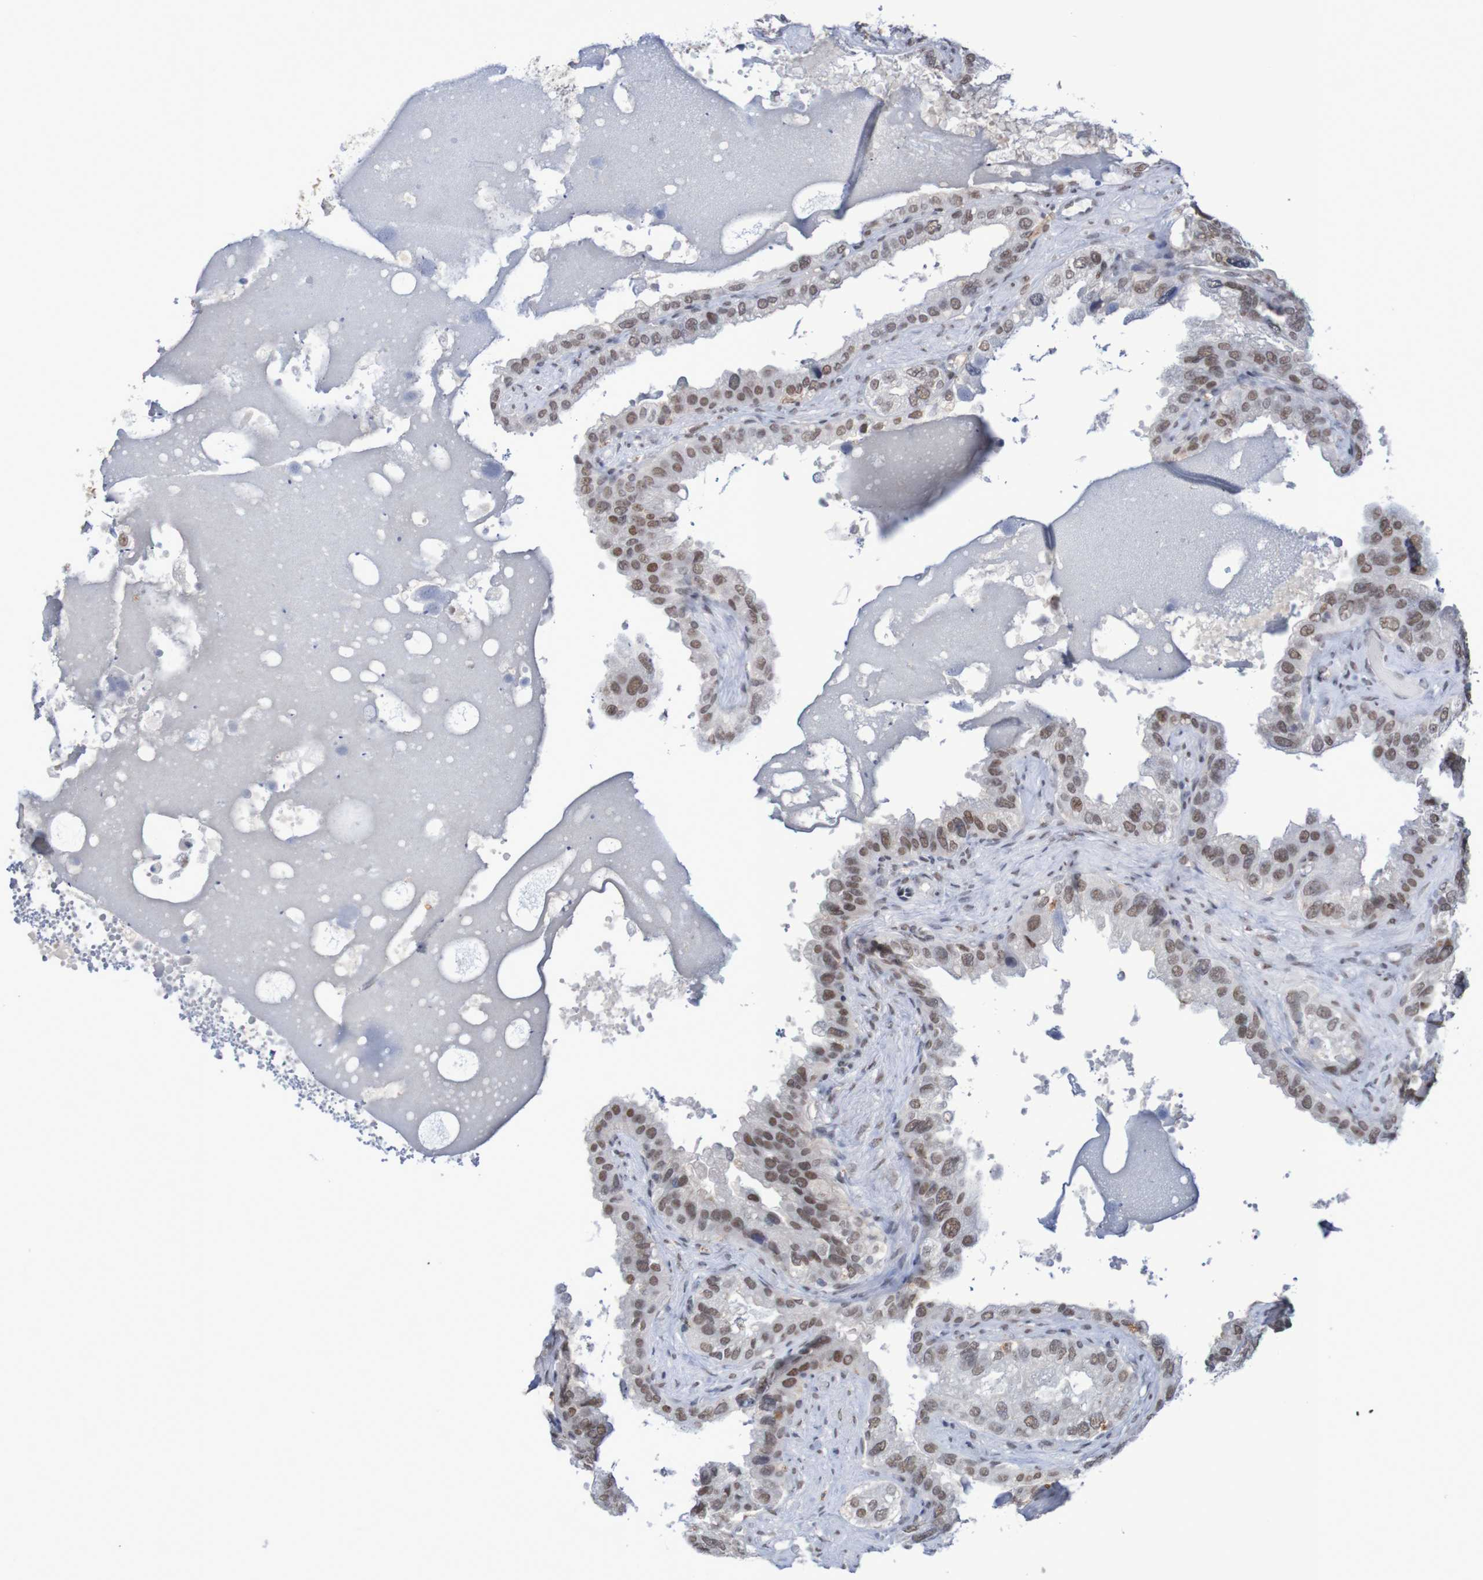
{"staining": {"intensity": "strong", "quantity": ">75%", "location": "nuclear"}, "tissue": "seminal vesicle", "cell_type": "Glandular cells", "image_type": "normal", "snomed": [{"axis": "morphology", "description": "Normal tissue, NOS"}, {"axis": "topography", "description": "Seminal veicle"}], "caption": "Protein expression by IHC displays strong nuclear staining in approximately >75% of glandular cells in unremarkable seminal vesicle. (IHC, brightfield microscopy, high magnification).", "gene": "MRTFB", "patient": {"sex": "male", "age": 68}}